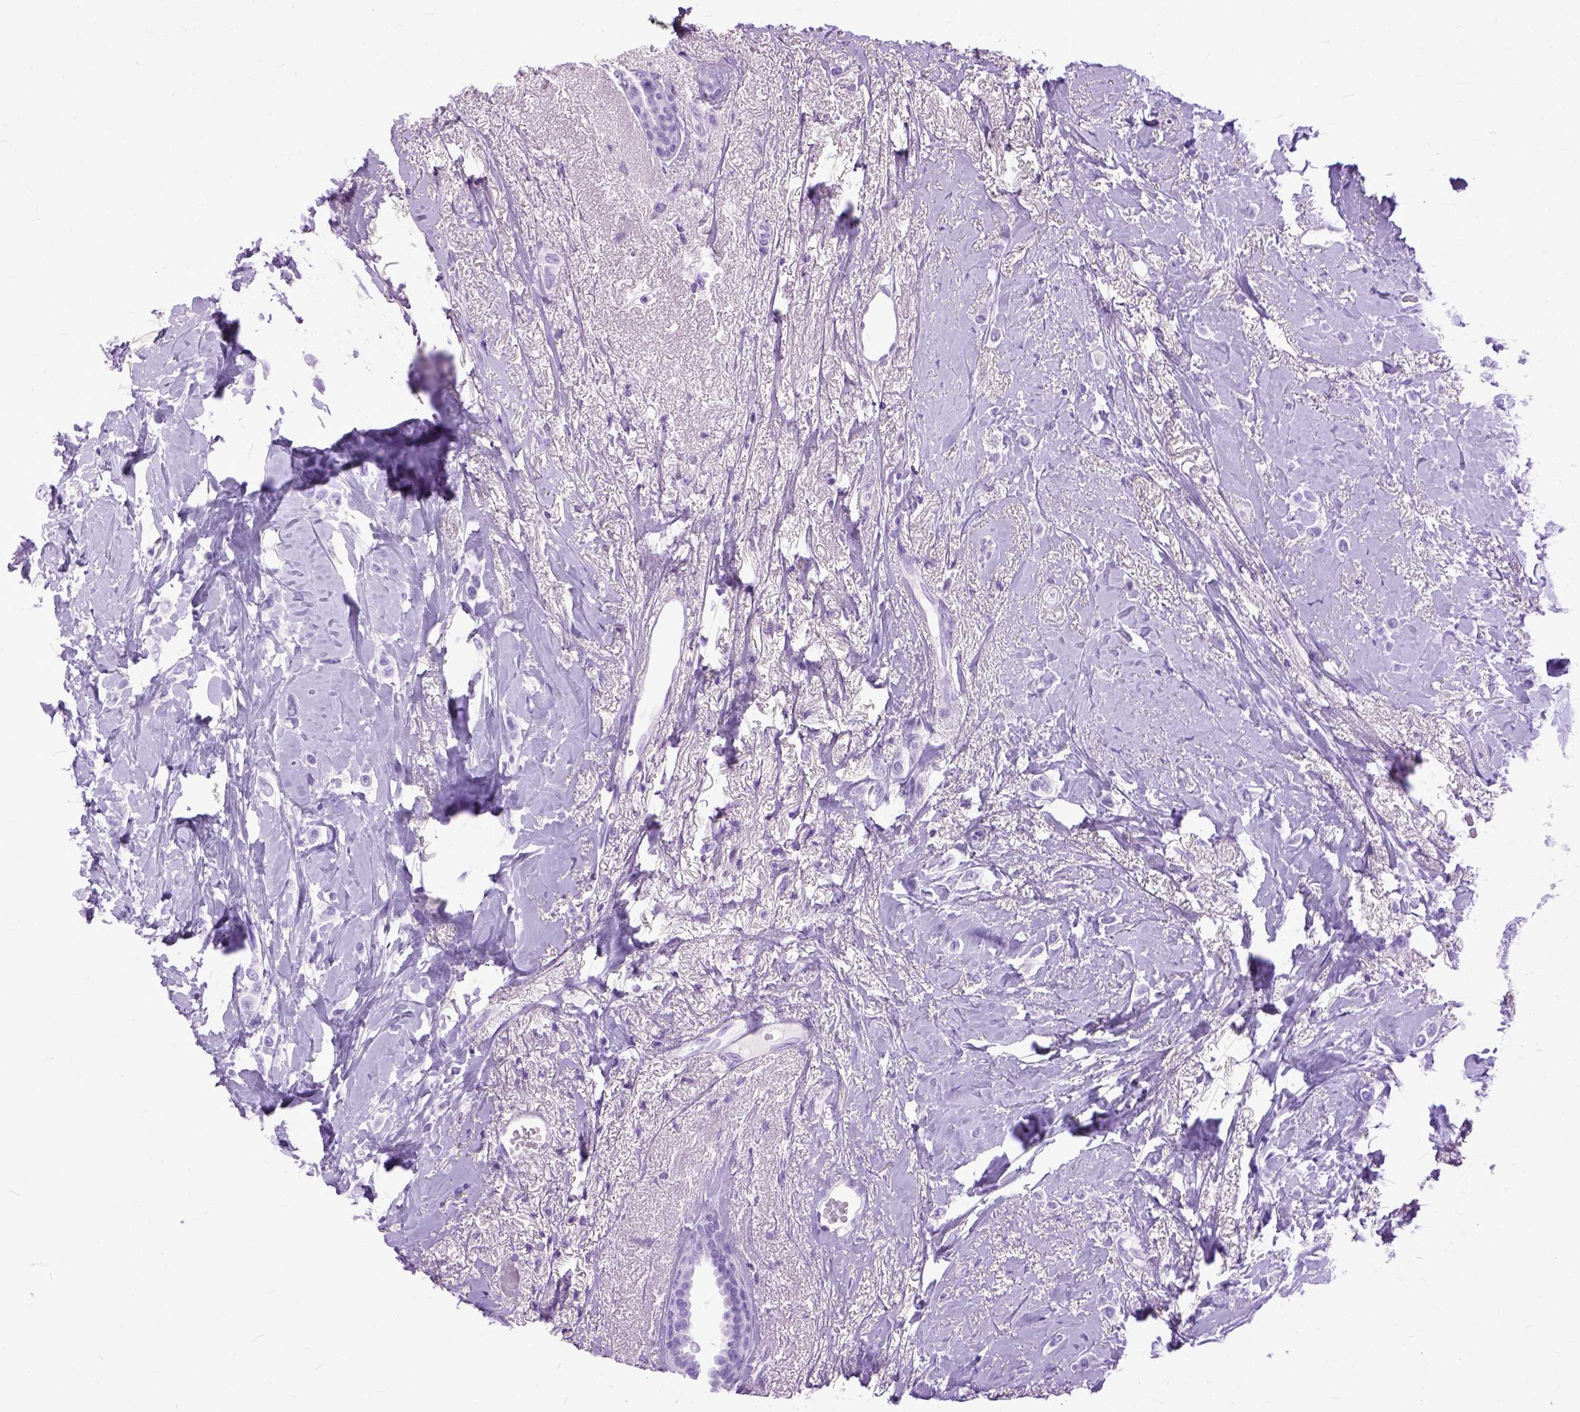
{"staining": {"intensity": "negative", "quantity": "none", "location": "none"}, "tissue": "breast cancer", "cell_type": "Tumor cells", "image_type": "cancer", "snomed": [{"axis": "morphology", "description": "Lobular carcinoma"}, {"axis": "topography", "description": "Breast"}], "caption": "This is an immunohistochemistry histopathology image of breast cancer (lobular carcinoma). There is no expression in tumor cells.", "gene": "GNGT1", "patient": {"sex": "female", "age": 66}}